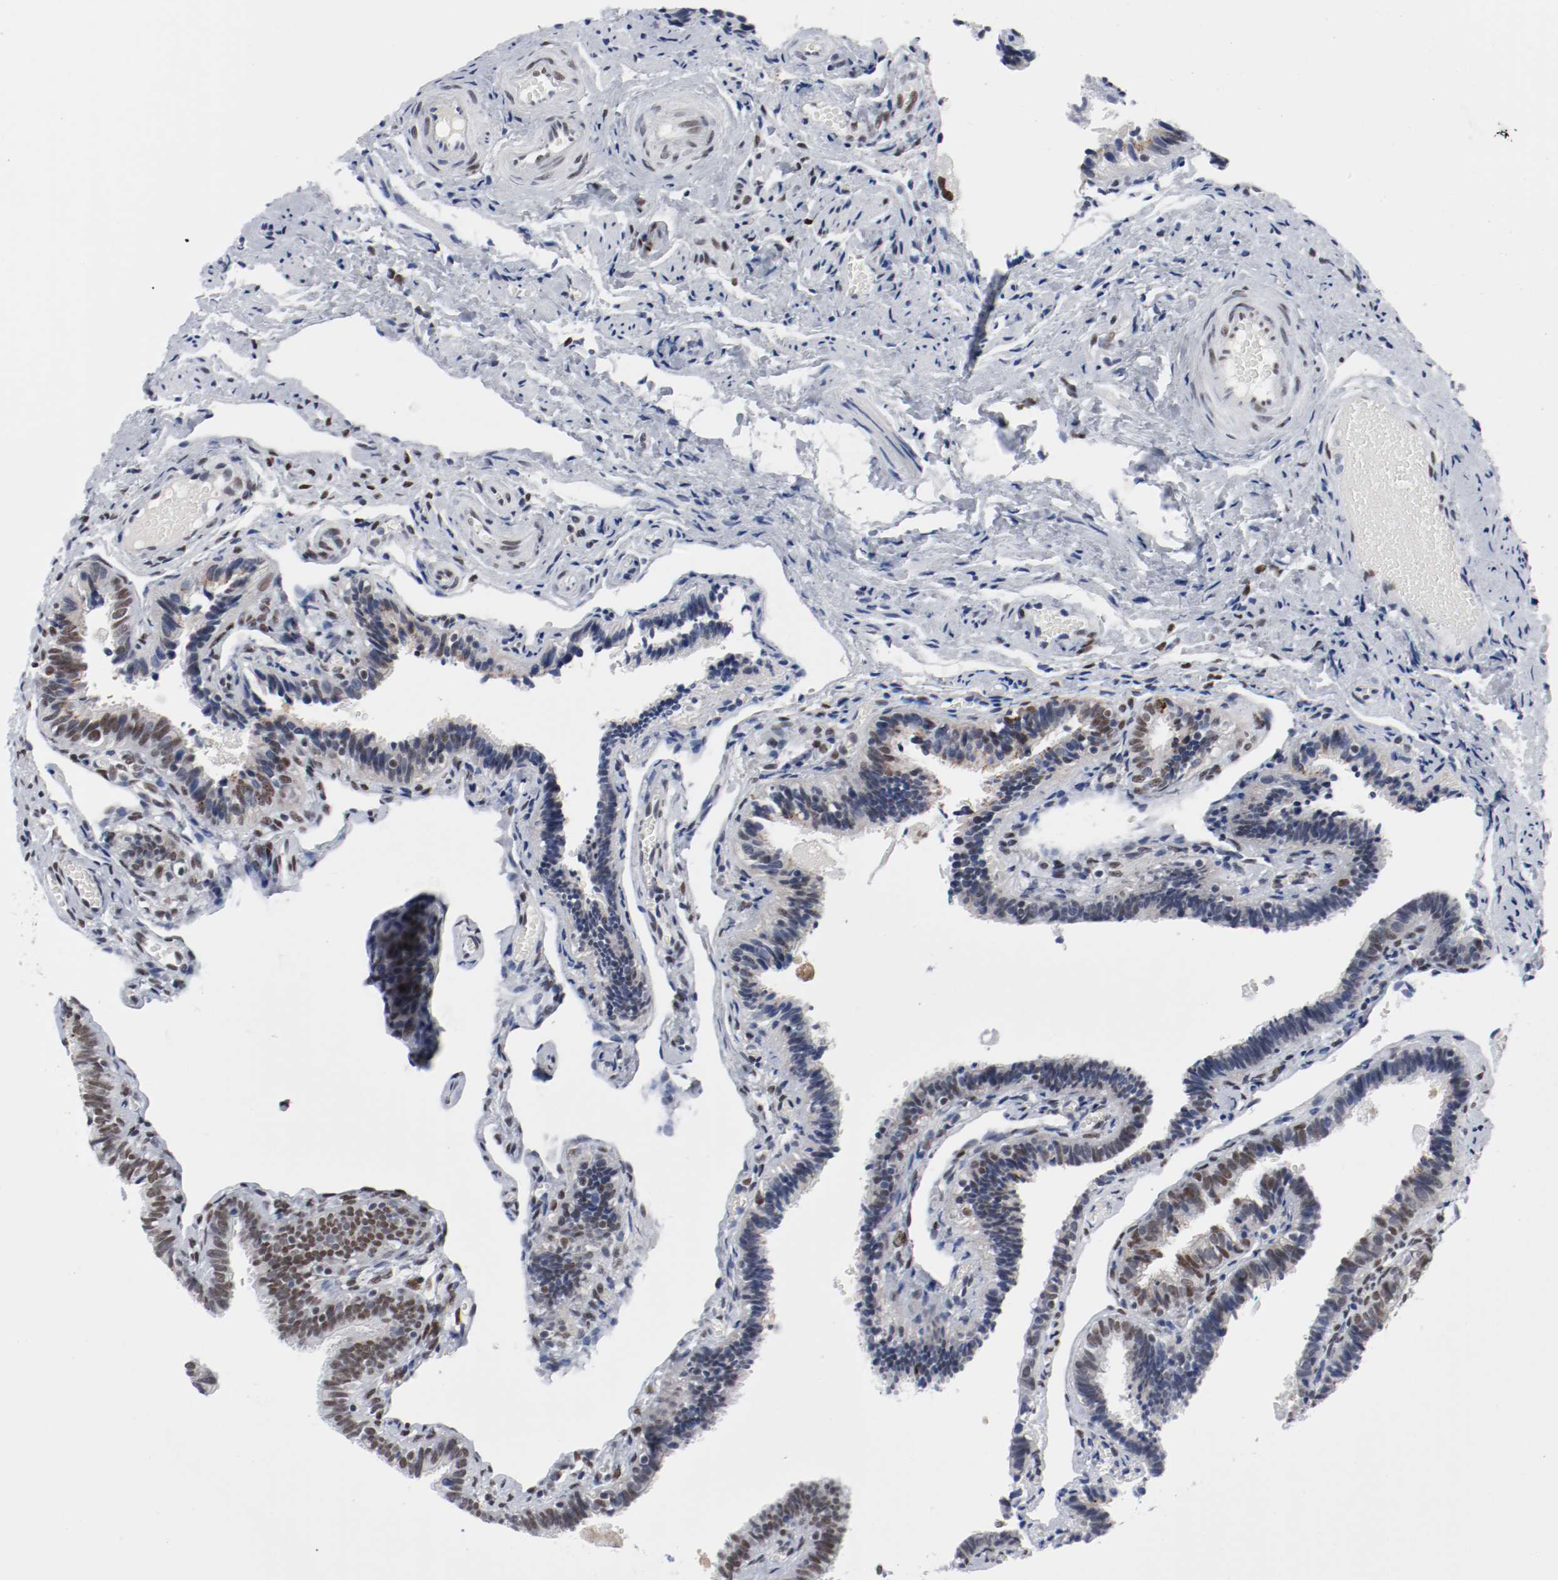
{"staining": {"intensity": "strong", "quantity": ">75%", "location": "nuclear"}, "tissue": "fallopian tube", "cell_type": "Glandular cells", "image_type": "normal", "snomed": [{"axis": "morphology", "description": "Normal tissue, NOS"}, {"axis": "topography", "description": "Fallopian tube"}], "caption": "Immunohistochemistry (IHC) of benign human fallopian tube displays high levels of strong nuclear positivity in about >75% of glandular cells.", "gene": "ARNT", "patient": {"sex": "female", "age": 46}}